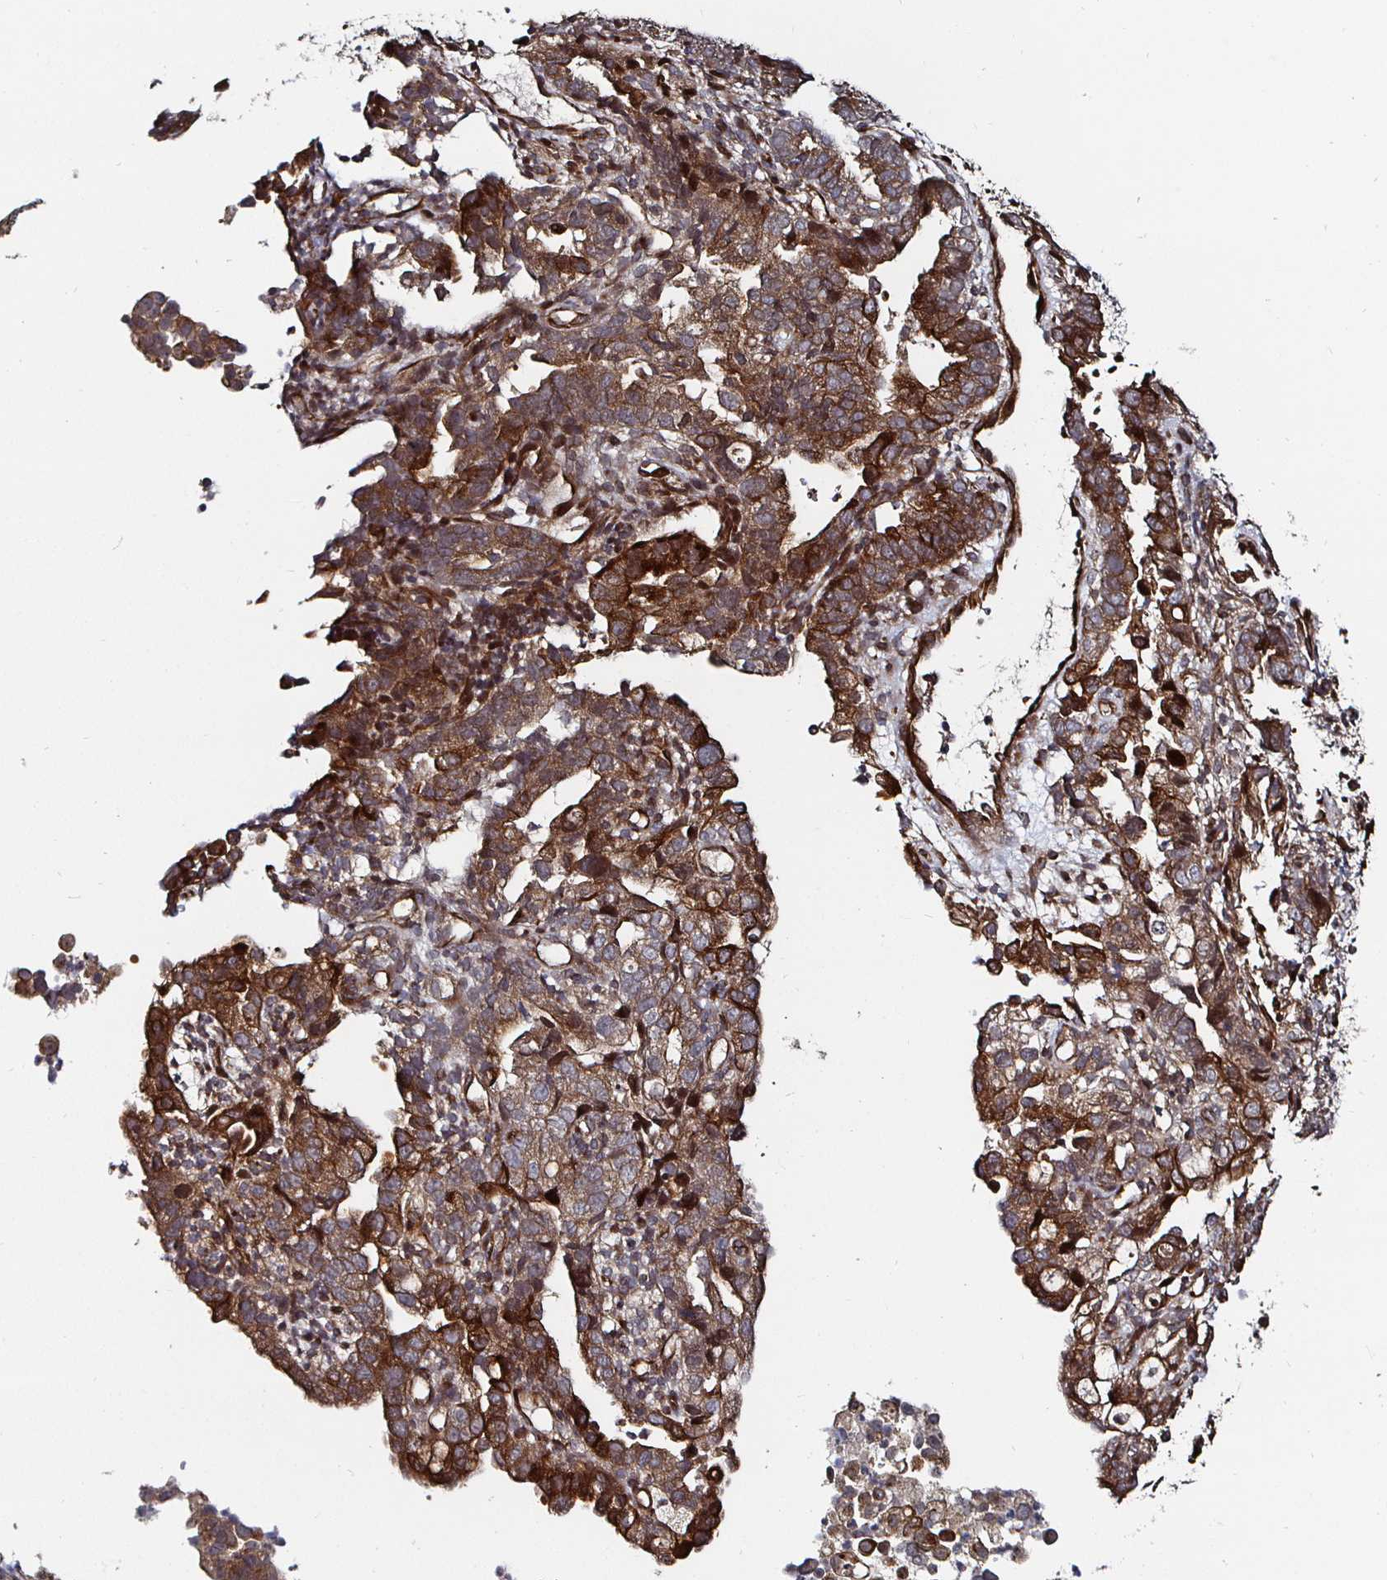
{"staining": {"intensity": "moderate", "quantity": ">75%", "location": "cytoplasmic/membranous"}, "tissue": "endometrial cancer", "cell_type": "Tumor cells", "image_type": "cancer", "snomed": [{"axis": "morphology", "description": "Adenocarcinoma, NOS"}, {"axis": "topography", "description": "Endometrium"}], "caption": "The histopathology image shows a brown stain indicating the presence of a protein in the cytoplasmic/membranous of tumor cells in adenocarcinoma (endometrial). Ihc stains the protein of interest in brown and the nuclei are stained blue.", "gene": "TBKBP1", "patient": {"sex": "female", "age": 57}}